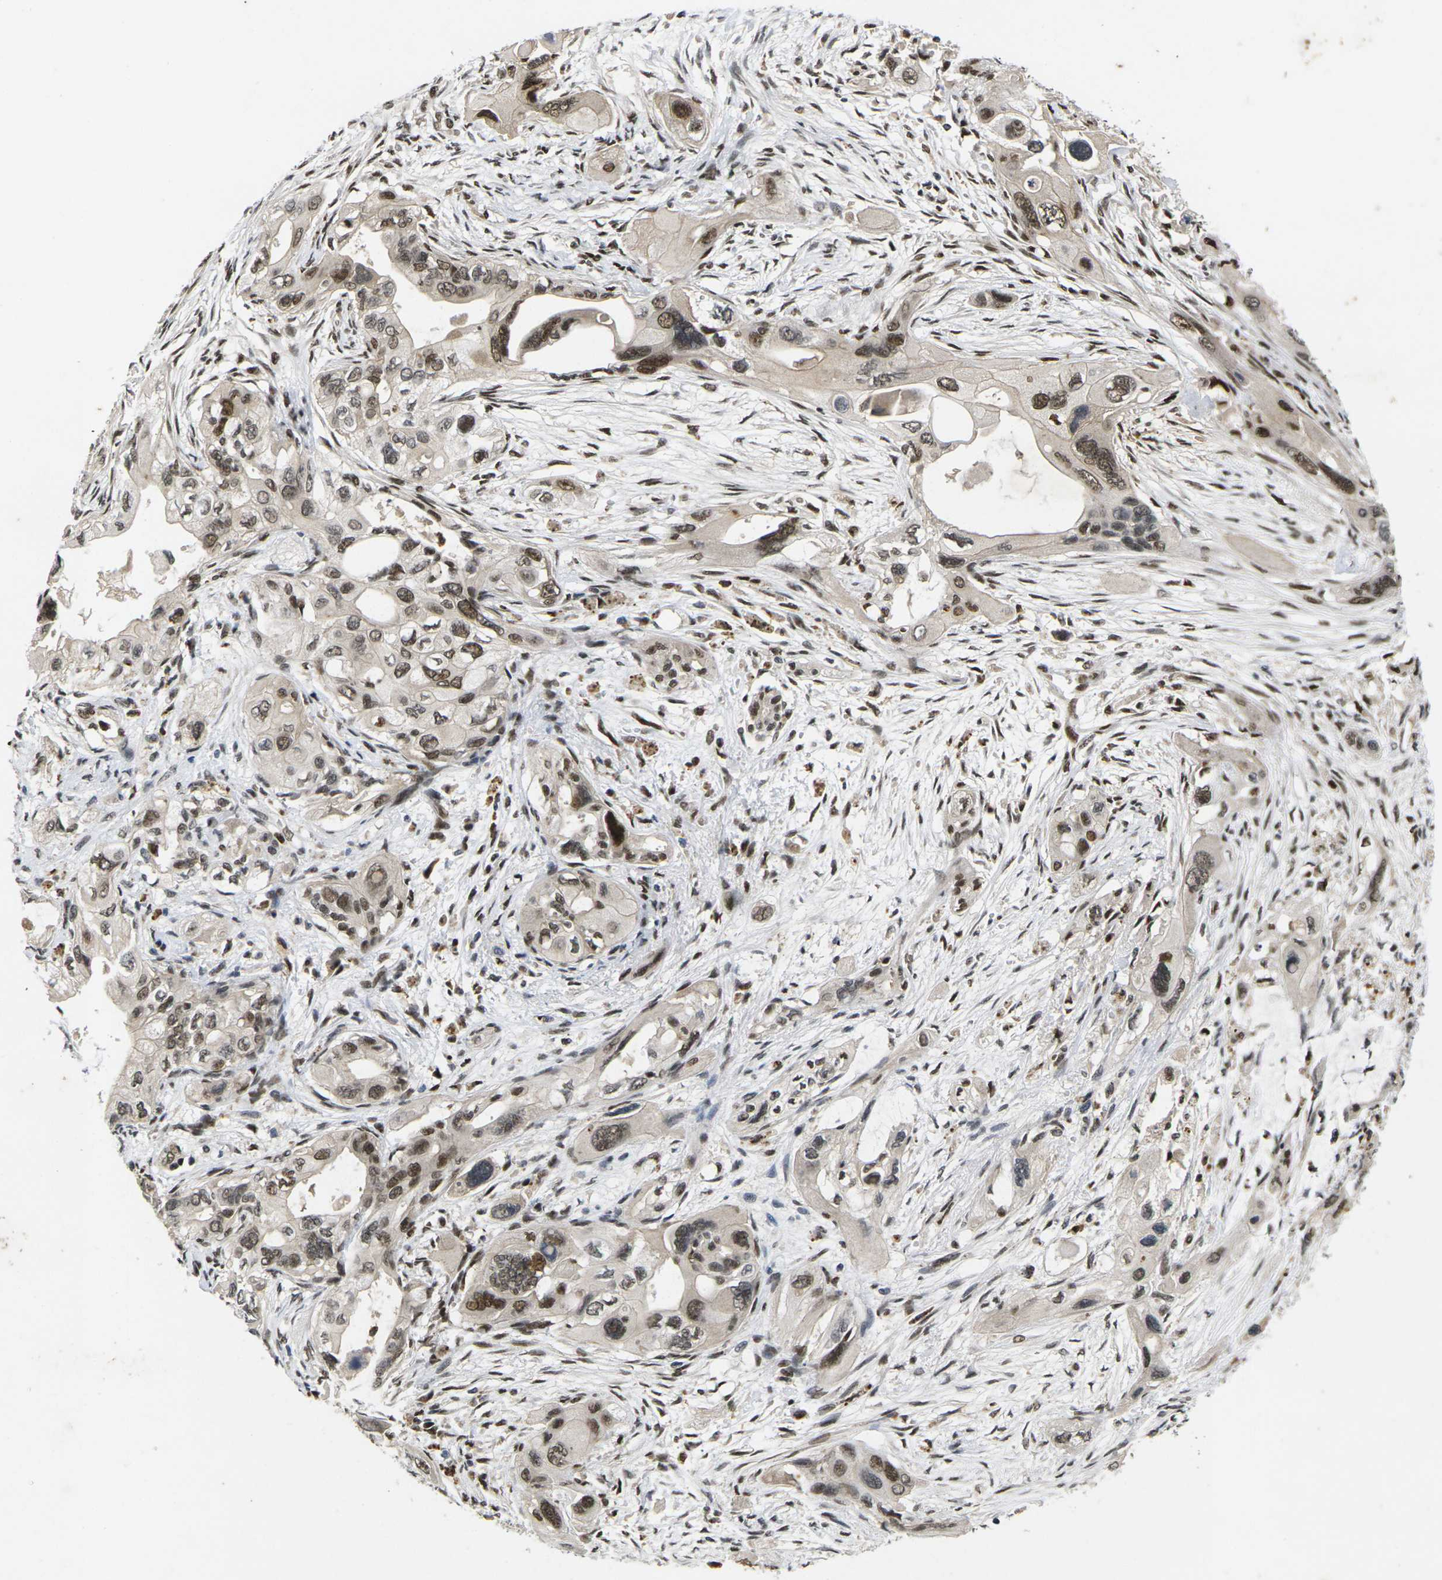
{"staining": {"intensity": "strong", "quantity": ">75%", "location": "nuclear"}, "tissue": "pancreatic cancer", "cell_type": "Tumor cells", "image_type": "cancer", "snomed": [{"axis": "morphology", "description": "Adenocarcinoma, NOS"}, {"axis": "topography", "description": "Pancreas"}], "caption": "Pancreatic adenocarcinoma stained with immunohistochemistry (IHC) shows strong nuclear staining in about >75% of tumor cells.", "gene": "GTF2E1", "patient": {"sex": "male", "age": 73}}